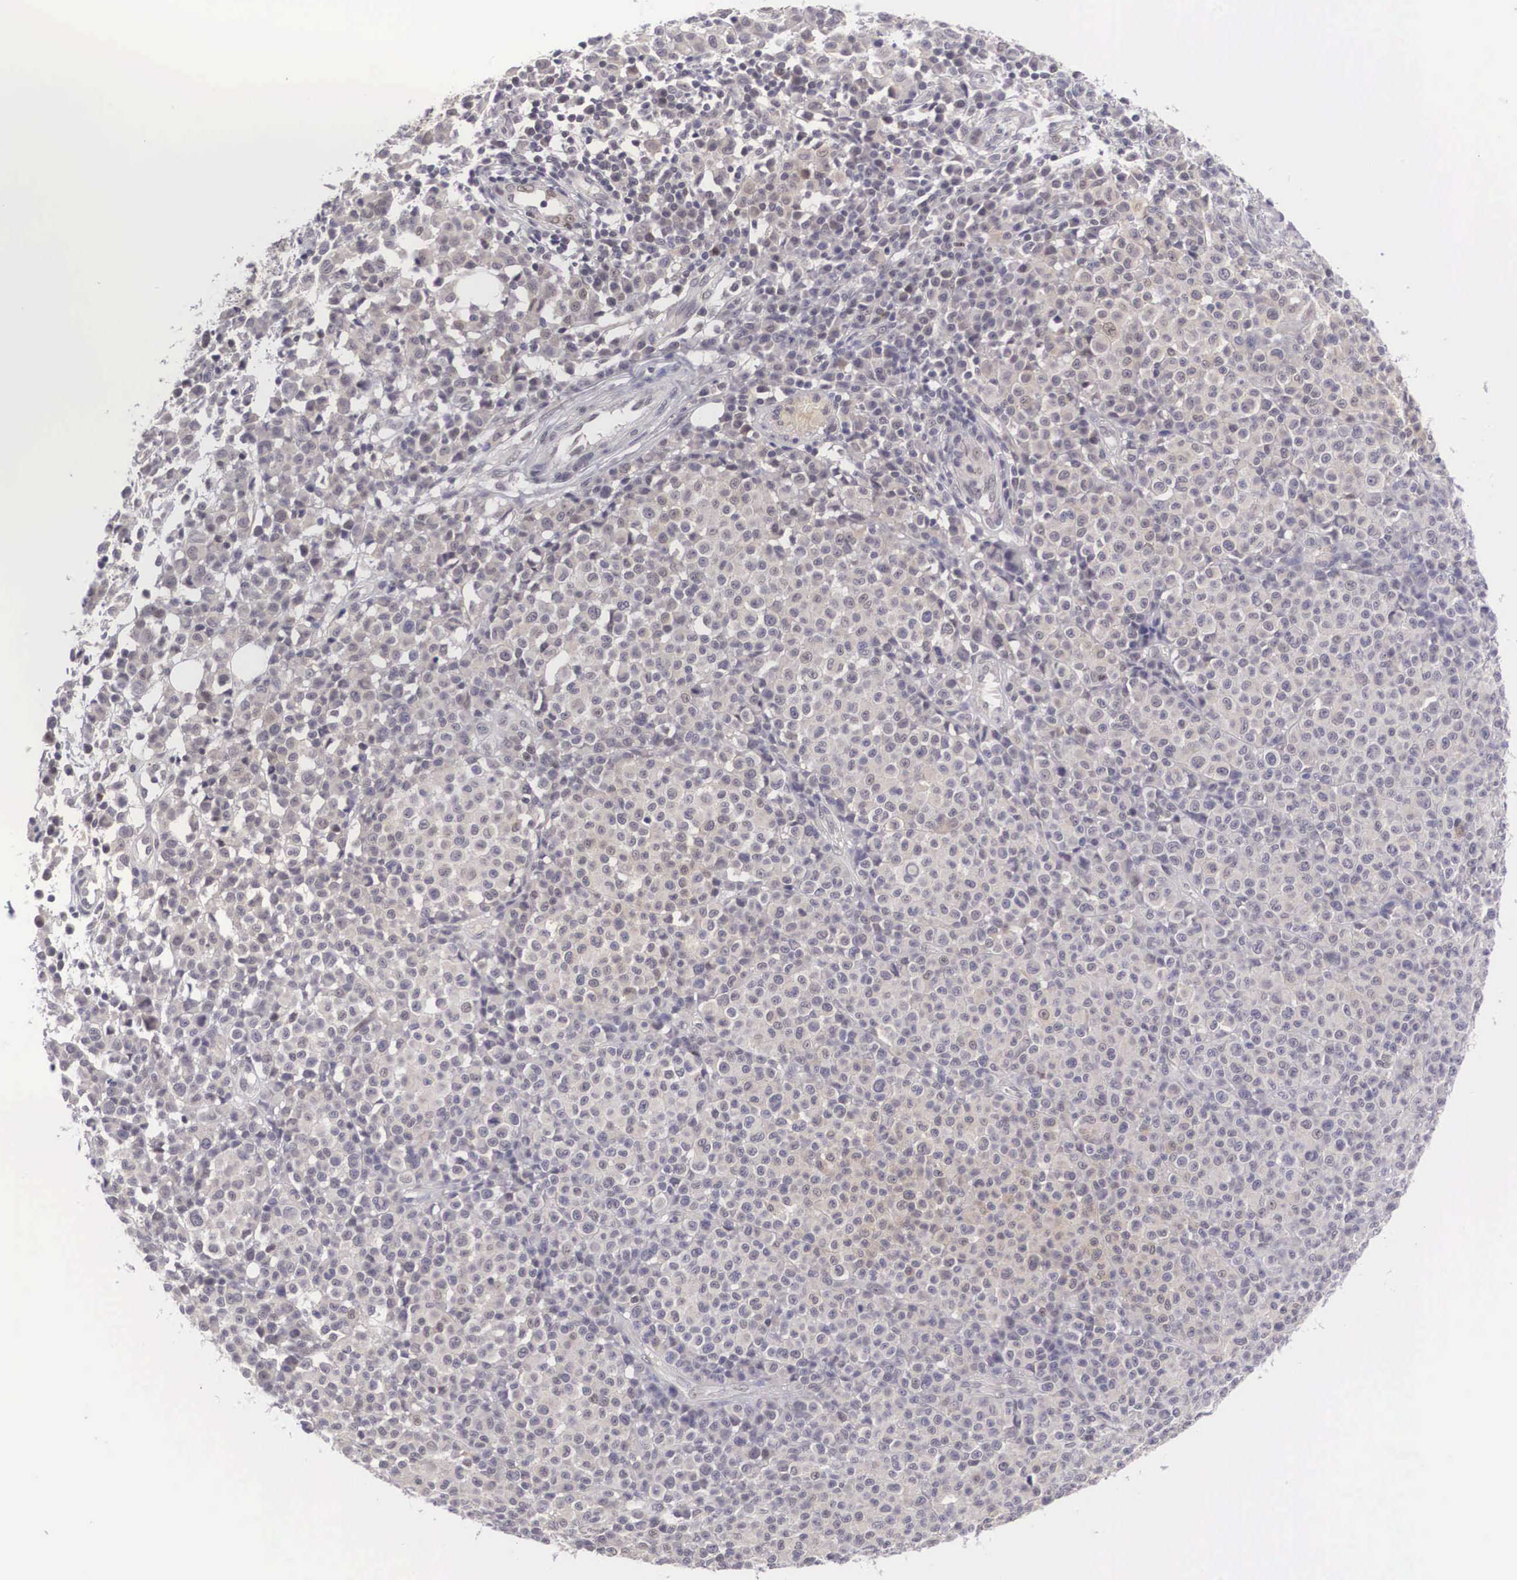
{"staining": {"intensity": "weak", "quantity": "25%-75%", "location": "cytoplasmic/membranous,nuclear"}, "tissue": "melanoma", "cell_type": "Tumor cells", "image_type": "cancer", "snomed": [{"axis": "morphology", "description": "Malignant melanoma, Metastatic site"}, {"axis": "topography", "description": "Skin"}], "caption": "Melanoma was stained to show a protein in brown. There is low levels of weak cytoplasmic/membranous and nuclear expression in about 25%-75% of tumor cells.", "gene": "NINL", "patient": {"sex": "male", "age": 32}}